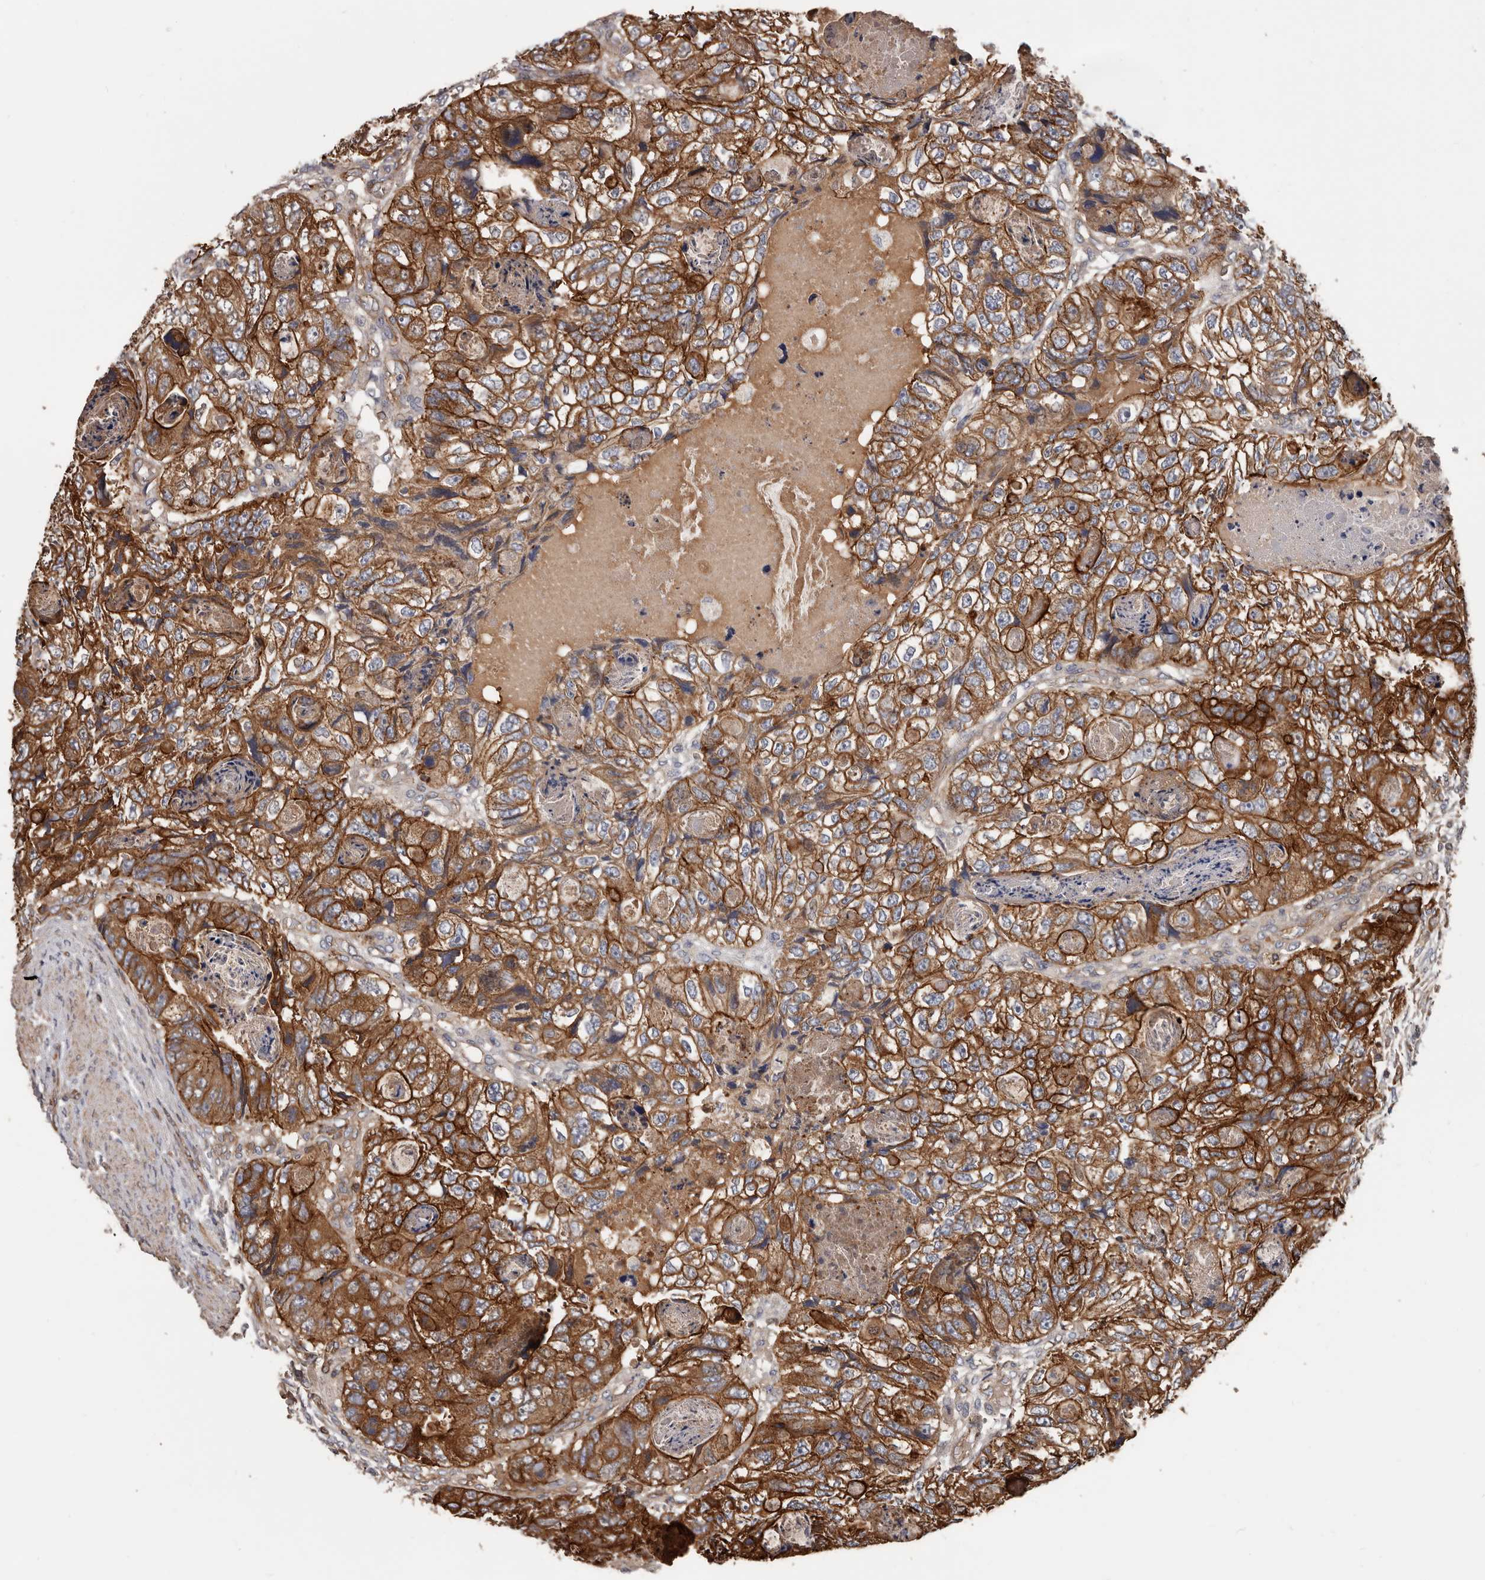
{"staining": {"intensity": "strong", "quantity": ">75%", "location": "cytoplasmic/membranous"}, "tissue": "colorectal cancer", "cell_type": "Tumor cells", "image_type": "cancer", "snomed": [{"axis": "morphology", "description": "Adenocarcinoma, NOS"}, {"axis": "topography", "description": "Rectum"}], "caption": "Approximately >75% of tumor cells in colorectal cancer demonstrate strong cytoplasmic/membranous protein staining as visualized by brown immunohistochemical staining.", "gene": "PNRC2", "patient": {"sex": "male", "age": 59}}